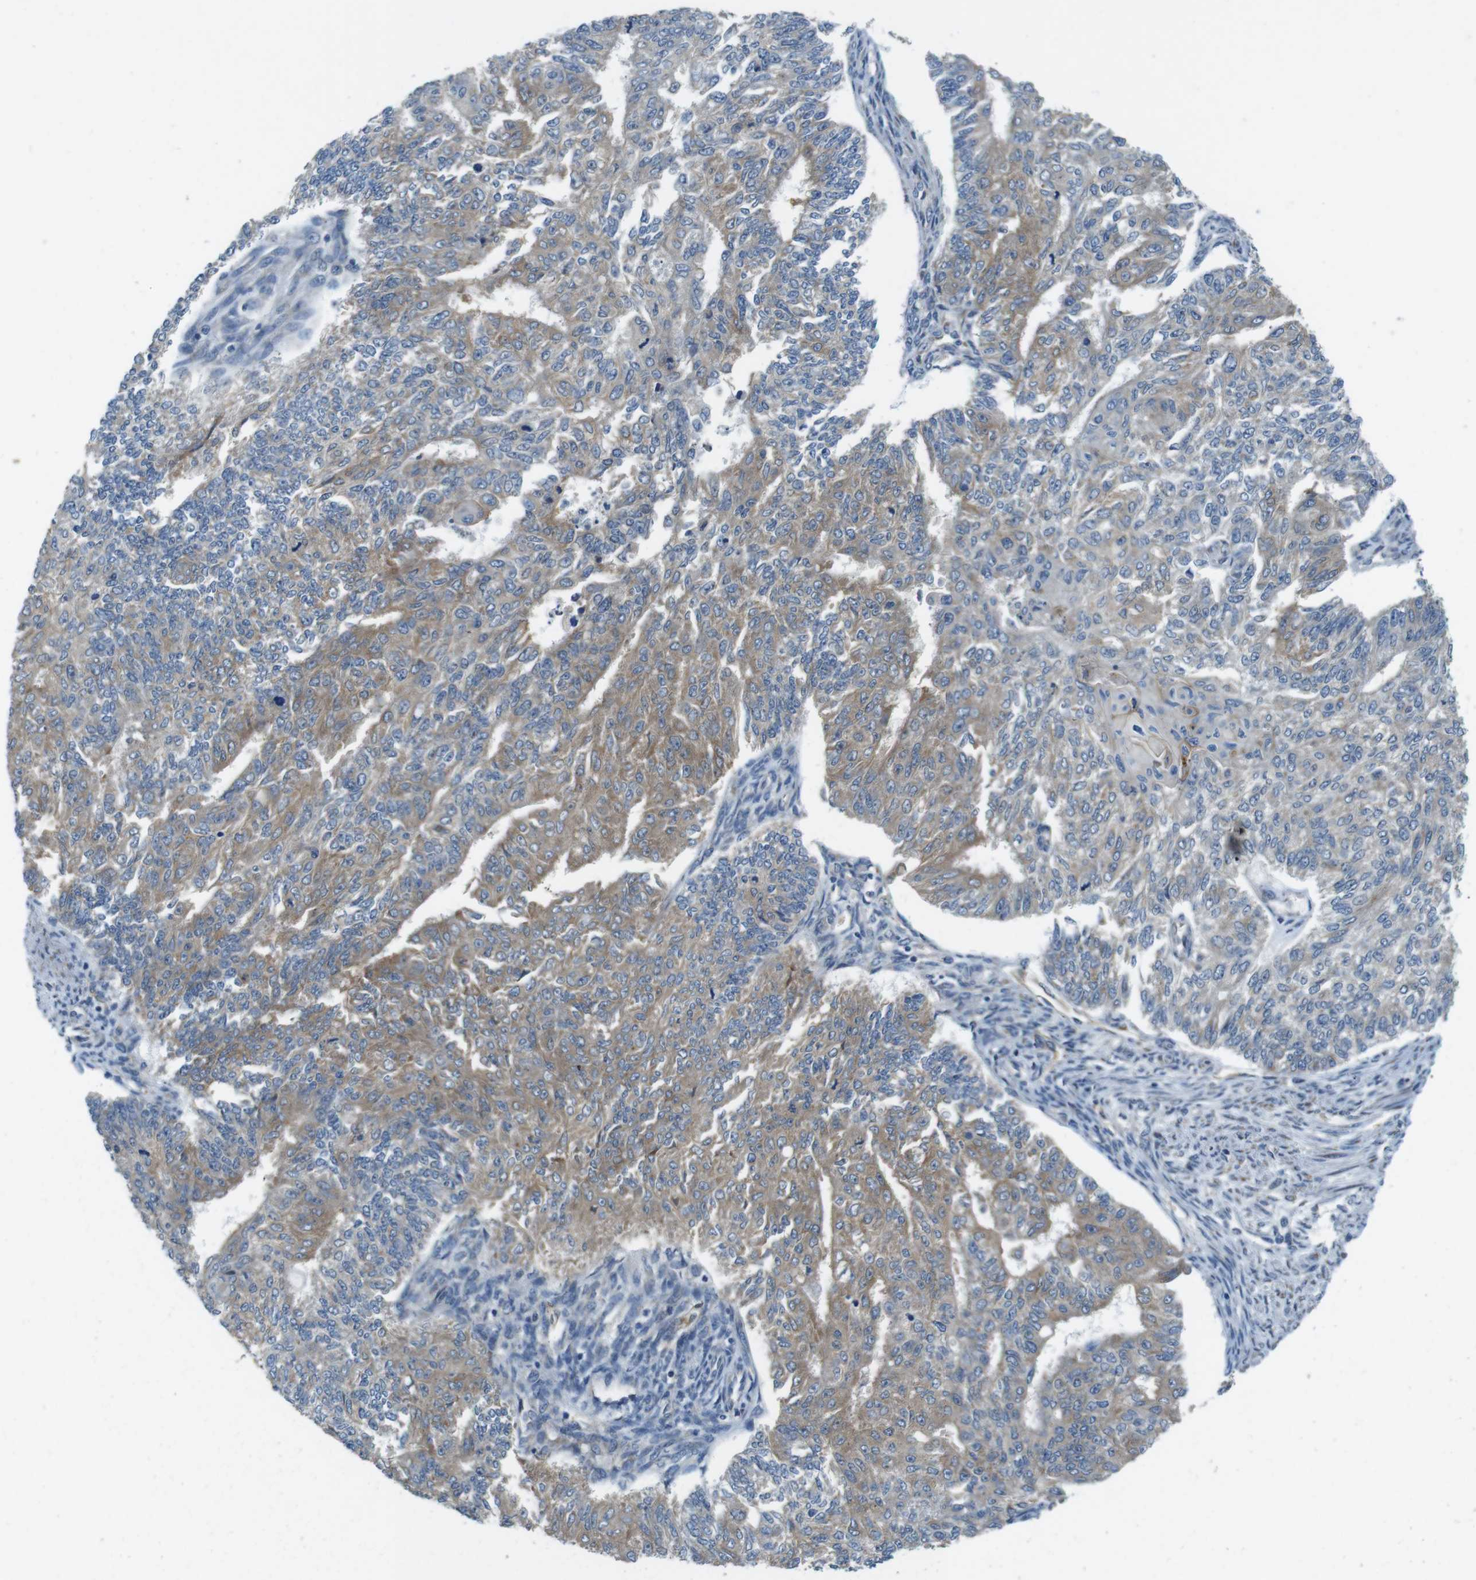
{"staining": {"intensity": "moderate", "quantity": "25%-75%", "location": "cytoplasmic/membranous"}, "tissue": "endometrial cancer", "cell_type": "Tumor cells", "image_type": "cancer", "snomed": [{"axis": "morphology", "description": "Adenocarcinoma, NOS"}, {"axis": "topography", "description": "Endometrium"}], "caption": "Endometrial adenocarcinoma was stained to show a protein in brown. There is medium levels of moderate cytoplasmic/membranous staining in about 25%-75% of tumor cells.", "gene": "PALD1", "patient": {"sex": "female", "age": 32}}